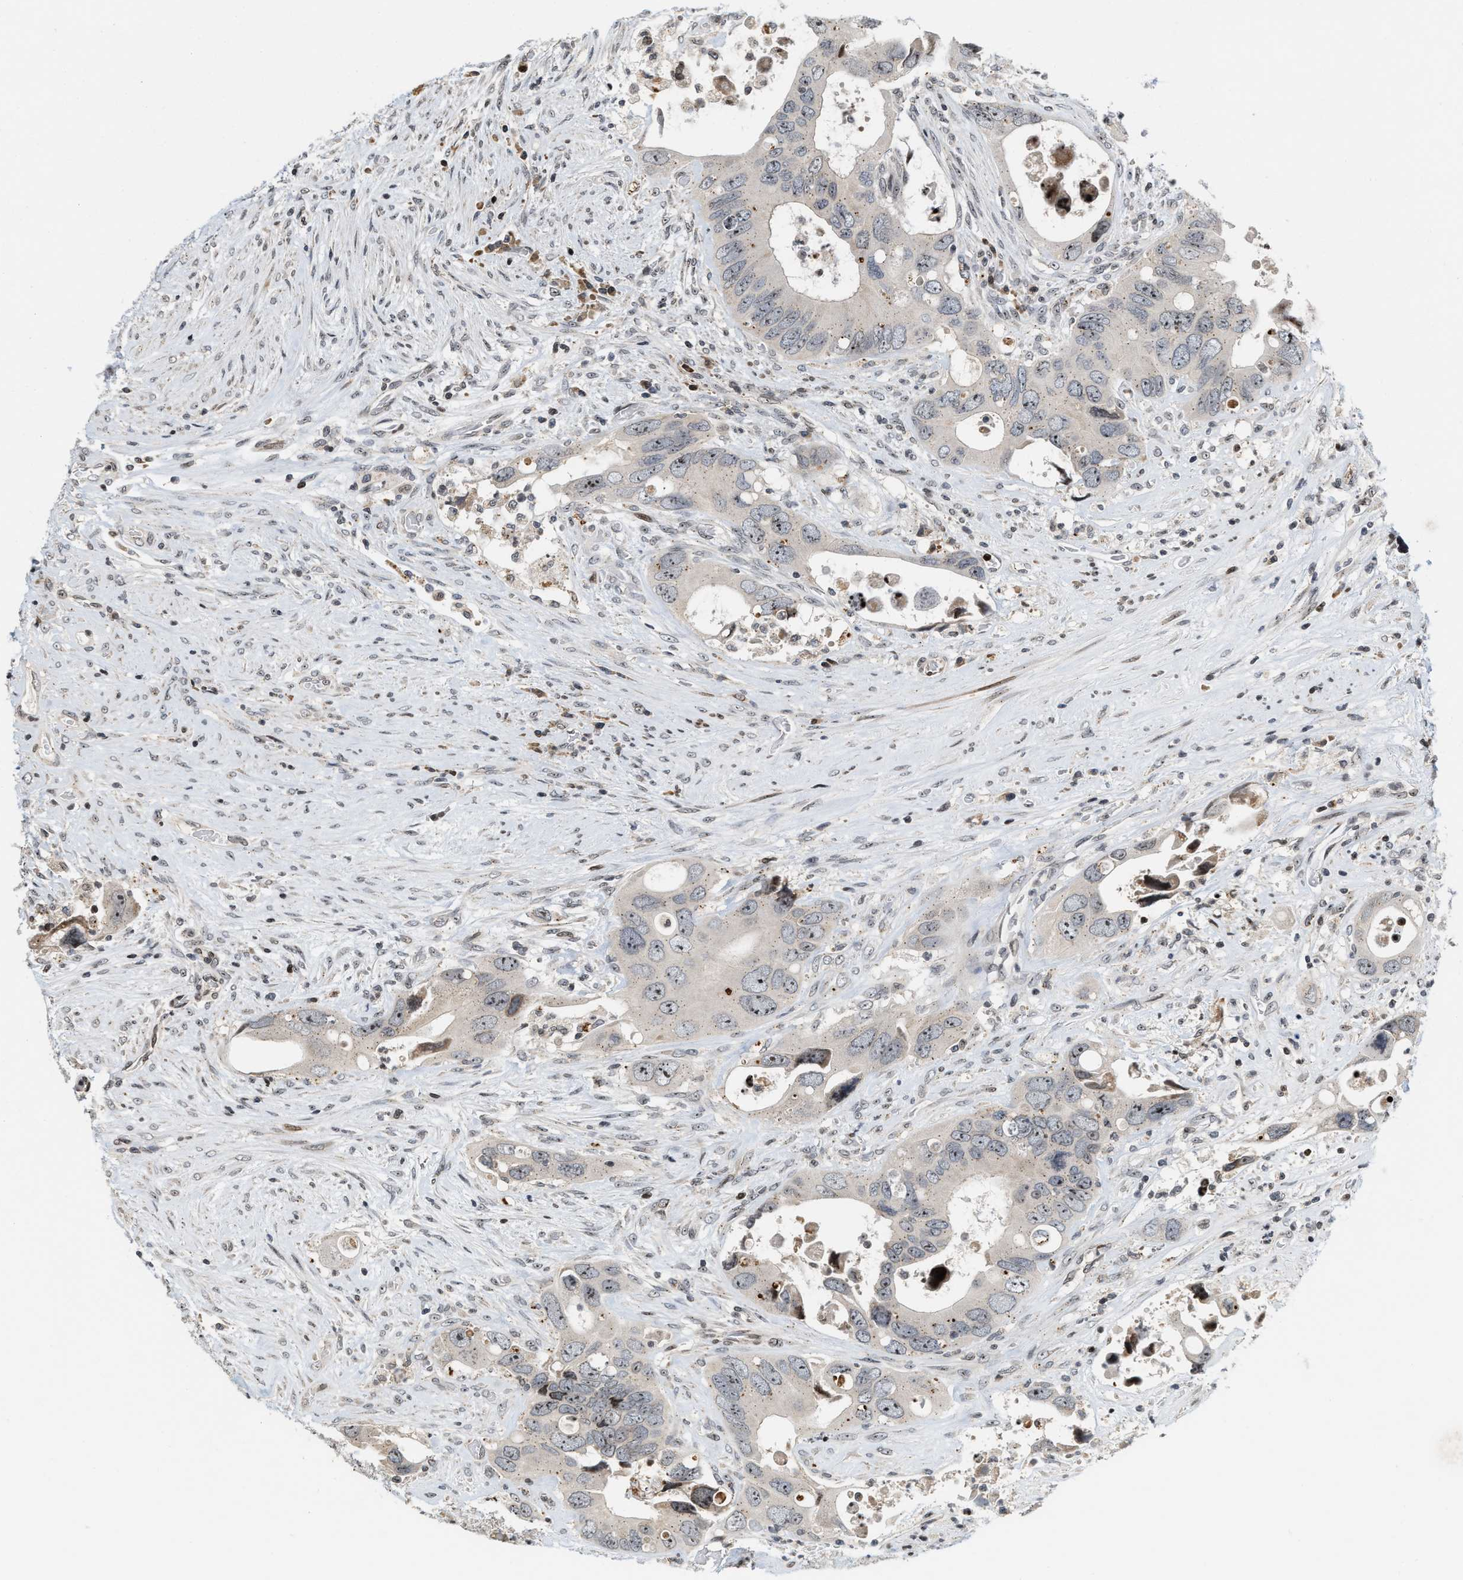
{"staining": {"intensity": "negative", "quantity": "none", "location": "none"}, "tissue": "colorectal cancer", "cell_type": "Tumor cells", "image_type": "cancer", "snomed": [{"axis": "morphology", "description": "Adenocarcinoma, NOS"}, {"axis": "topography", "description": "Rectum"}], "caption": "This is an immunohistochemistry (IHC) photomicrograph of human colorectal cancer (adenocarcinoma). There is no positivity in tumor cells.", "gene": "PDZD2", "patient": {"sex": "male", "age": 70}}